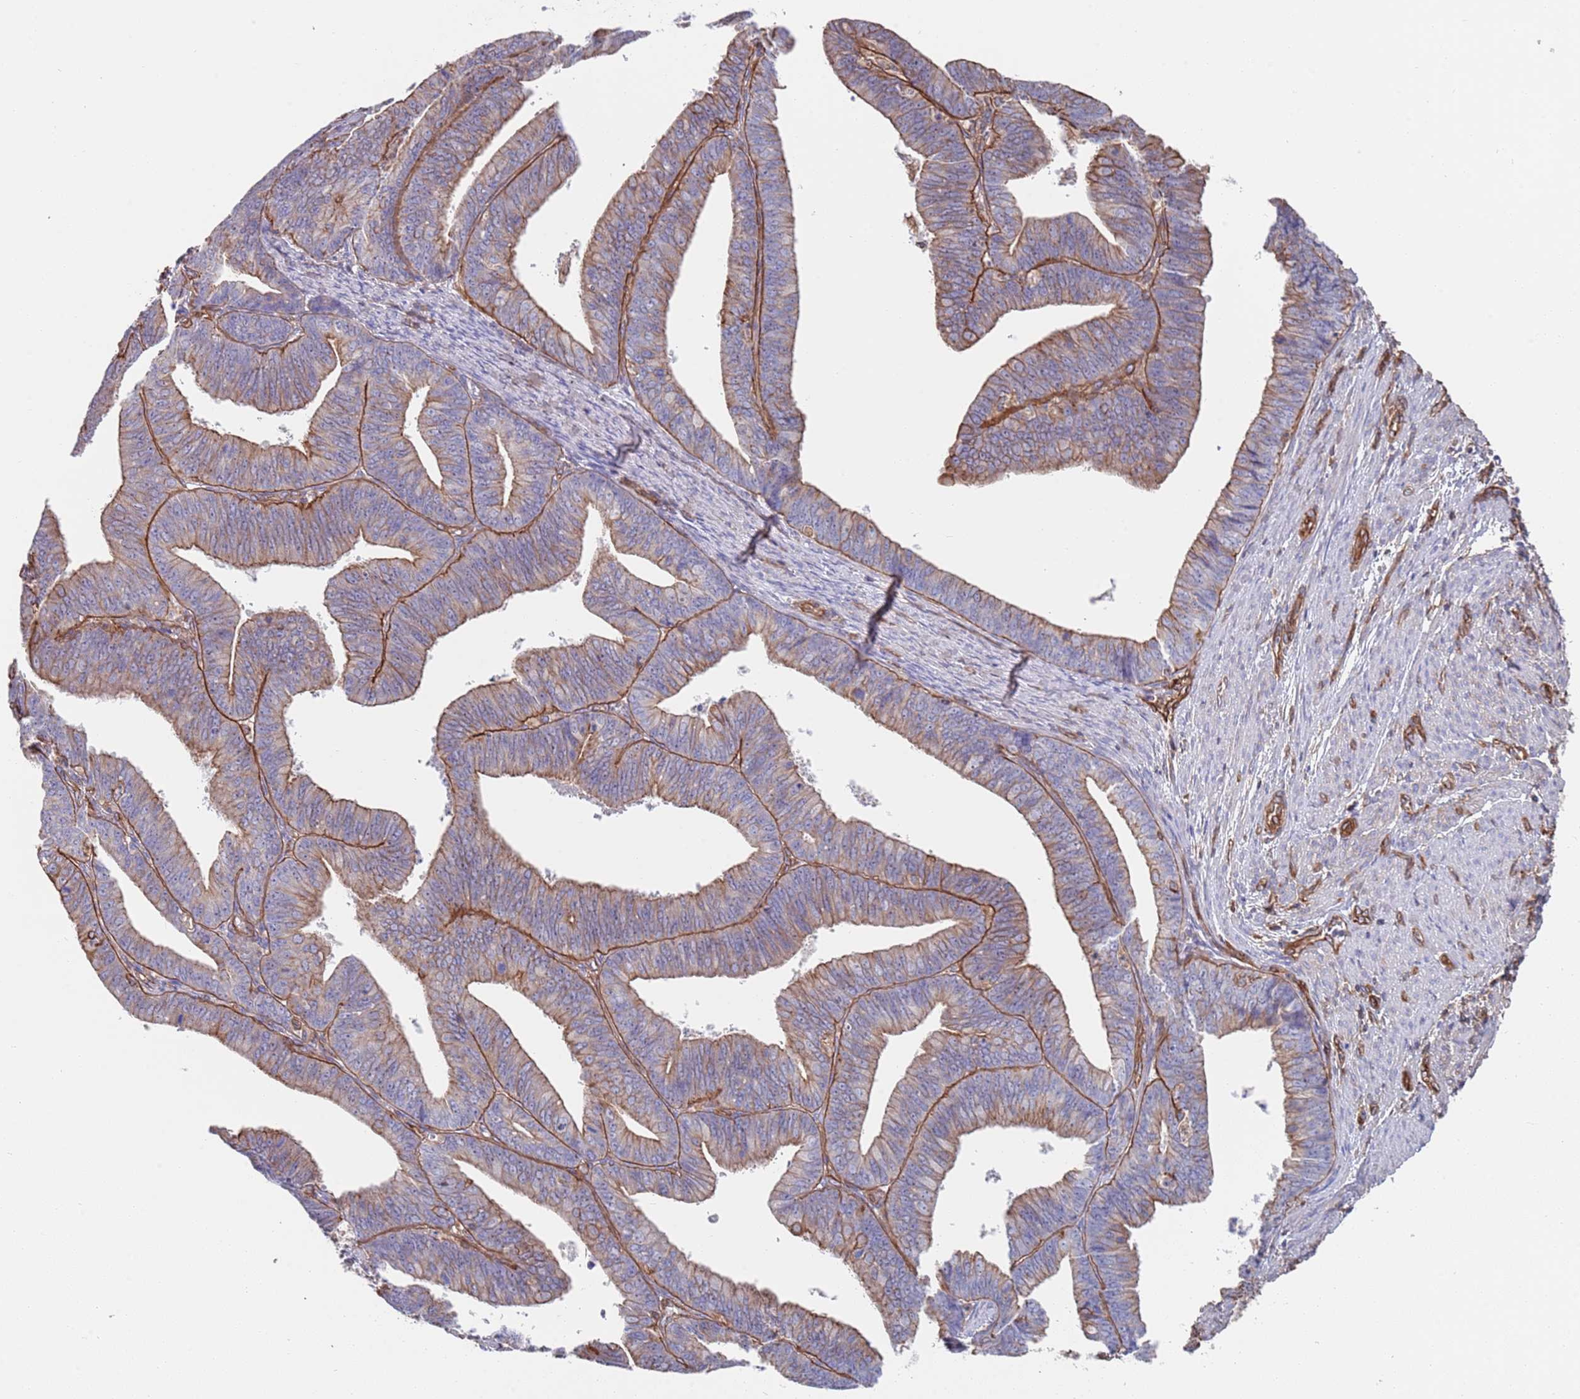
{"staining": {"intensity": "moderate", "quantity": "<25%", "location": "cytoplasmic/membranous"}, "tissue": "endometrial cancer", "cell_type": "Tumor cells", "image_type": "cancer", "snomed": [{"axis": "morphology", "description": "Adenocarcinoma, NOS"}, {"axis": "topography", "description": "Endometrium"}], "caption": "Adenocarcinoma (endometrial) stained with a brown dye shows moderate cytoplasmic/membranous positive positivity in approximately <25% of tumor cells.", "gene": "JAKMIP2", "patient": {"sex": "female", "age": 73}}